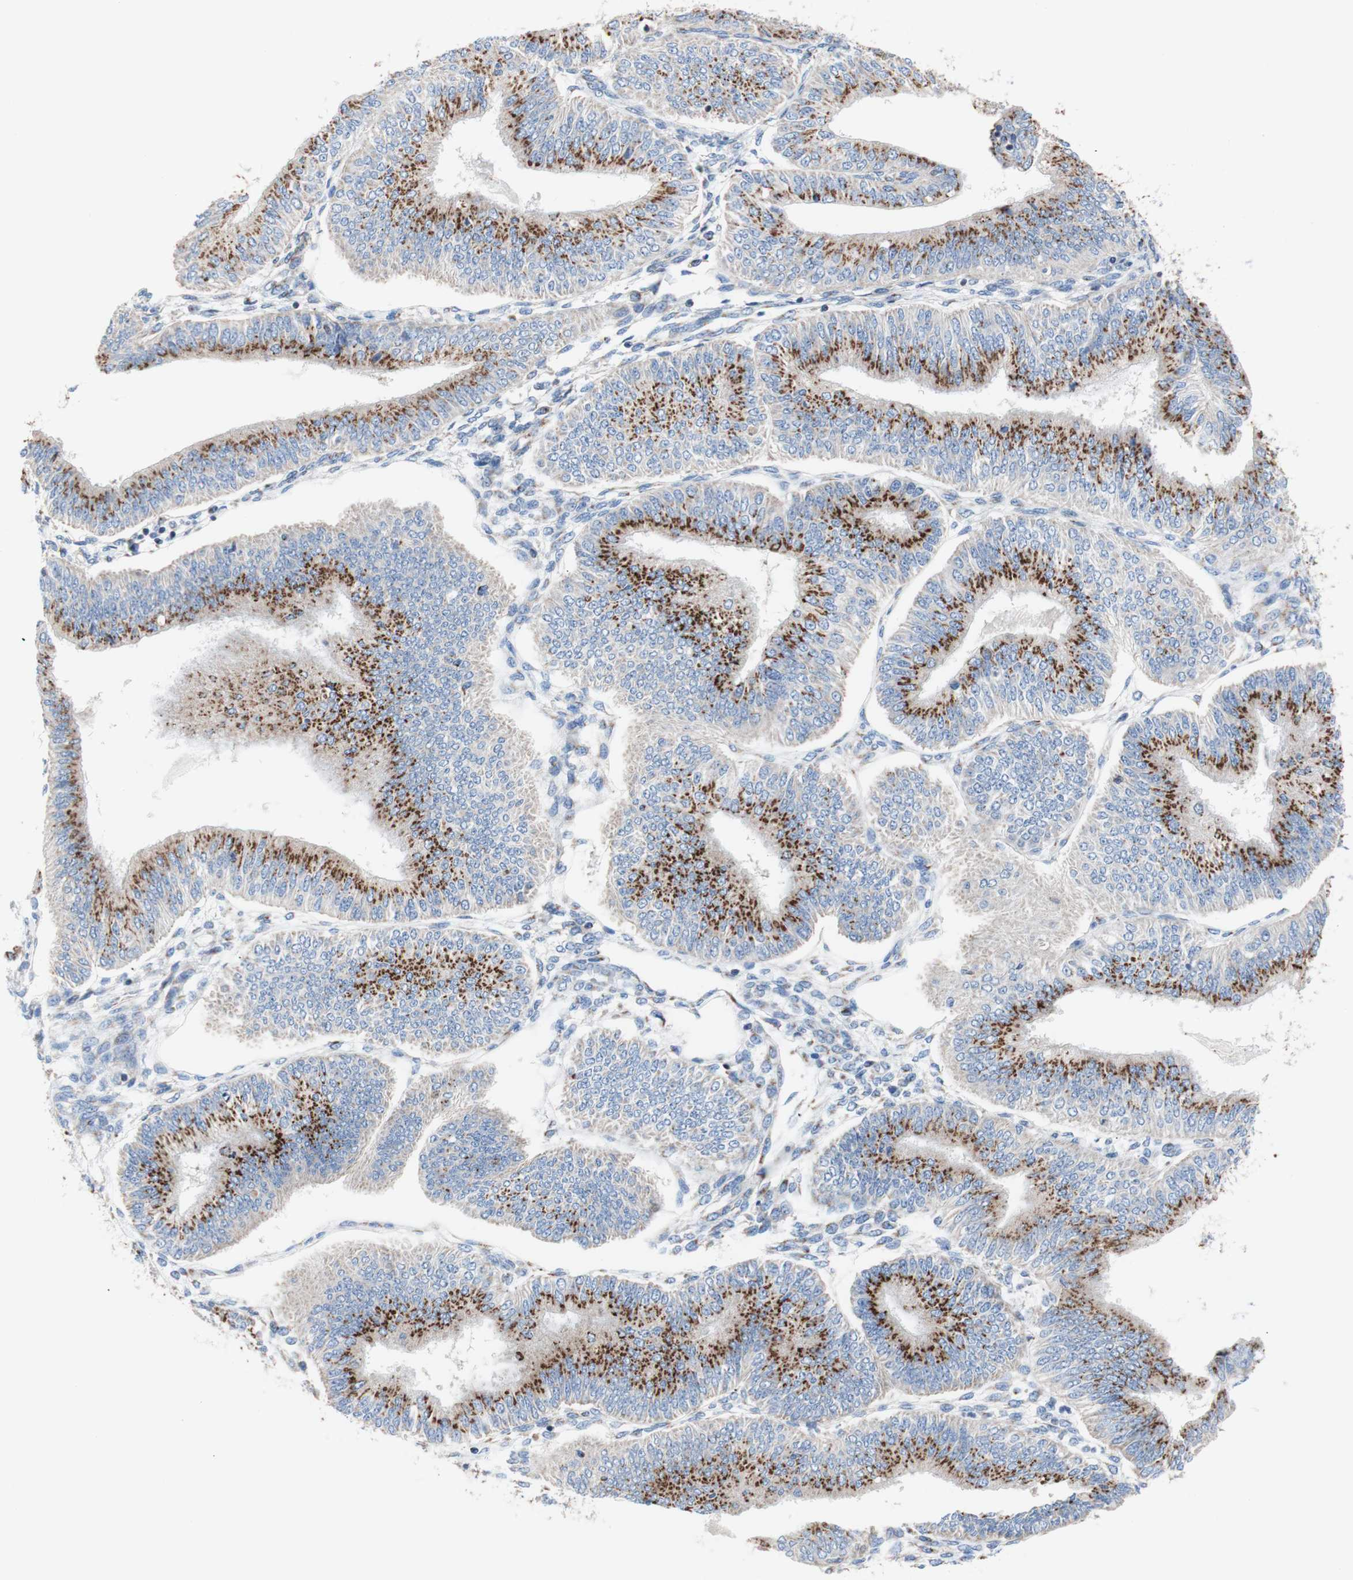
{"staining": {"intensity": "moderate", "quantity": "25%-75%", "location": "cytoplasmic/membranous"}, "tissue": "endometrial cancer", "cell_type": "Tumor cells", "image_type": "cancer", "snomed": [{"axis": "morphology", "description": "Adenocarcinoma, NOS"}, {"axis": "topography", "description": "Endometrium"}], "caption": "This image shows IHC staining of human endometrial adenocarcinoma, with medium moderate cytoplasmic/membranous staining in approximately 25%-75% of tumor cells.", "gene": "GALNT2", "patient": {"sex": "female", "age": 58}}